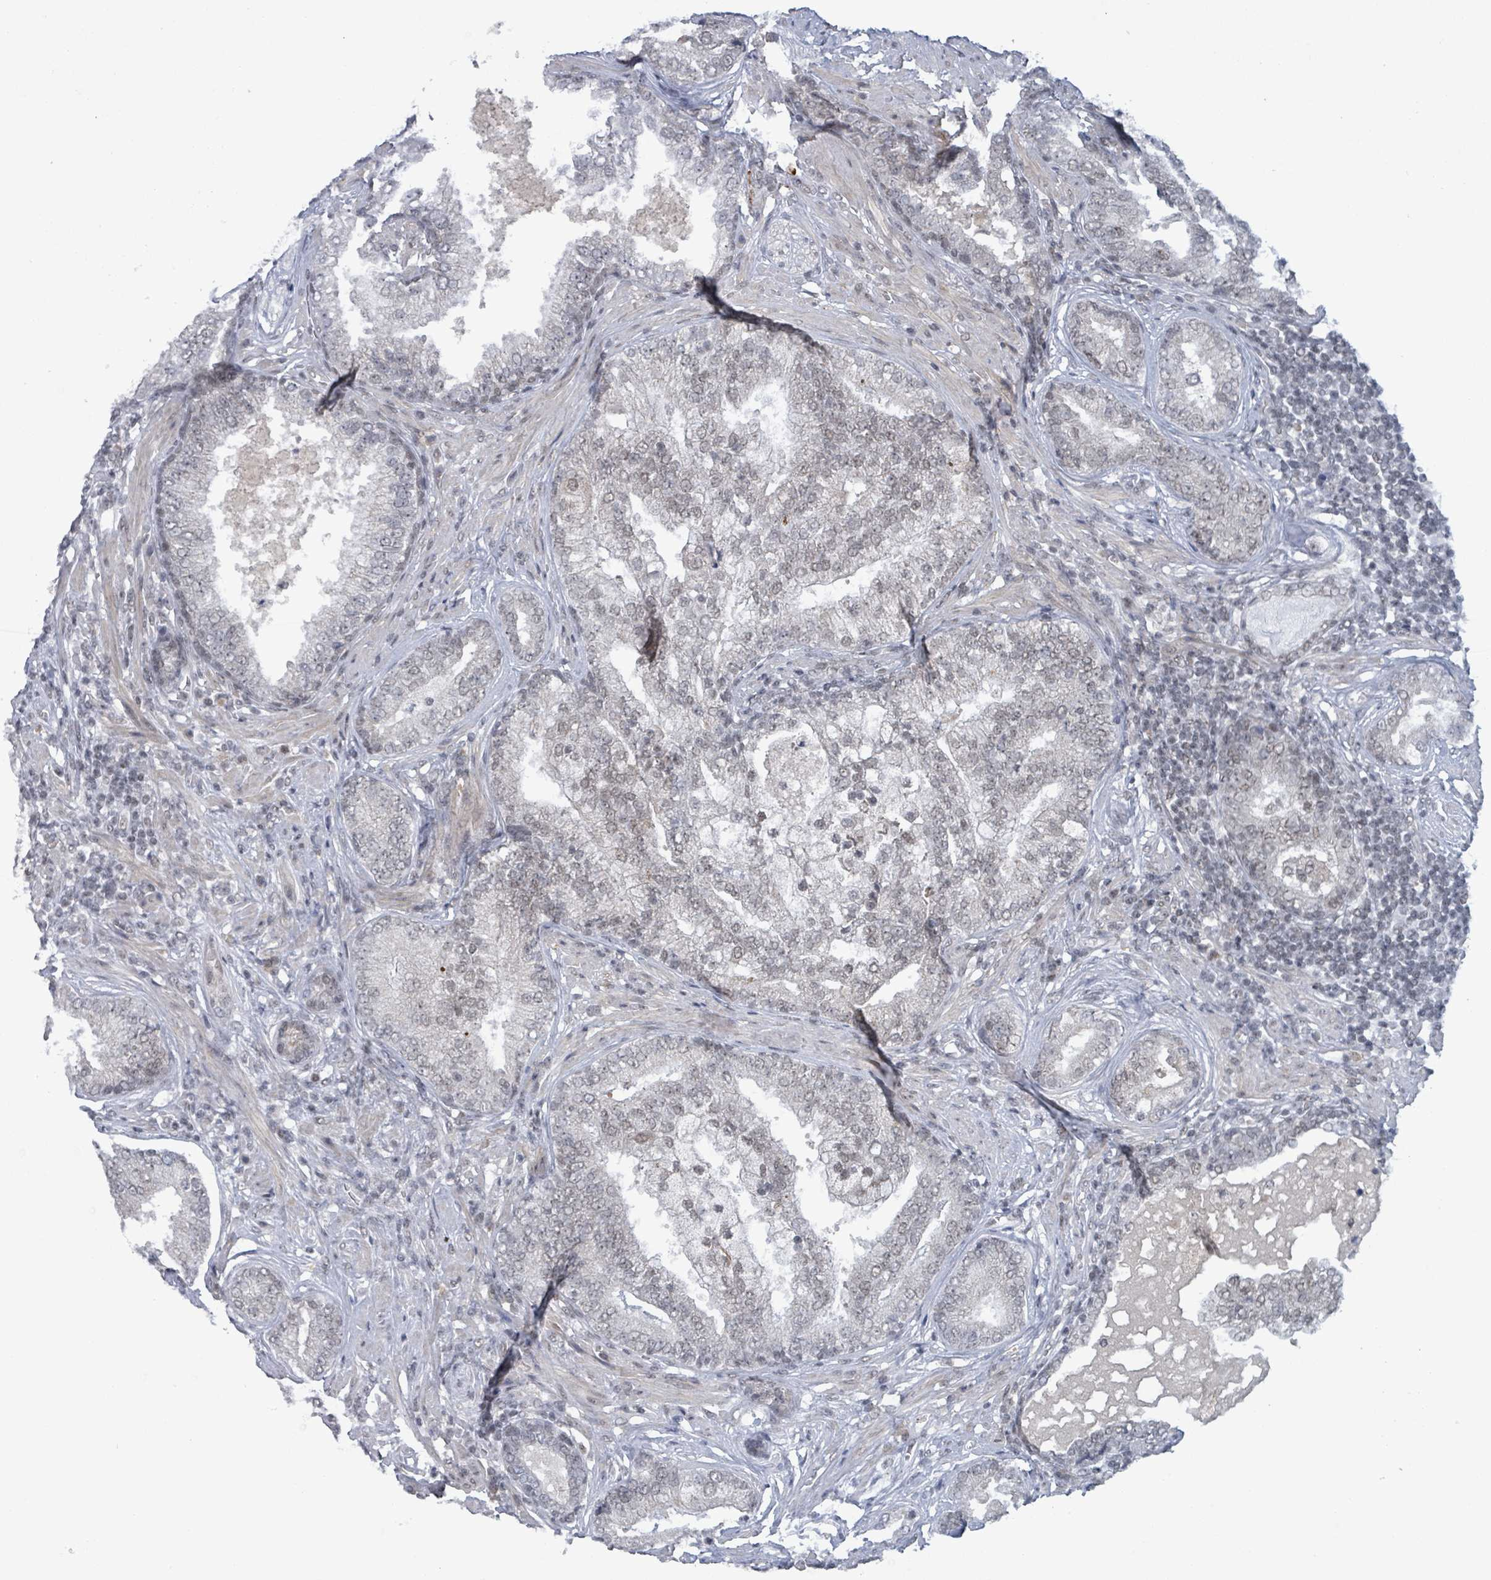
{"staining": {"intensity": "negative", "quantity": "none", "location": "none"}, "tissue": "prostate cancer", "cell_type": "Tumor cells", "image_type": "cancer", "snomed": [{"axis": "morphology", "description": "Adenocarcinoma, High grade"}, {"axis": "topography", "description": "Prostate"}], "caption": "DAB (3,3'-diaminobenzidine) immunohistochemical staining of human prostate cancer (adenocarcinoma (high-grade)) demonstrates no significant positivity in tumor cells.", "gene": "BANP", "patient": {"sex": "male", "age": 55}}